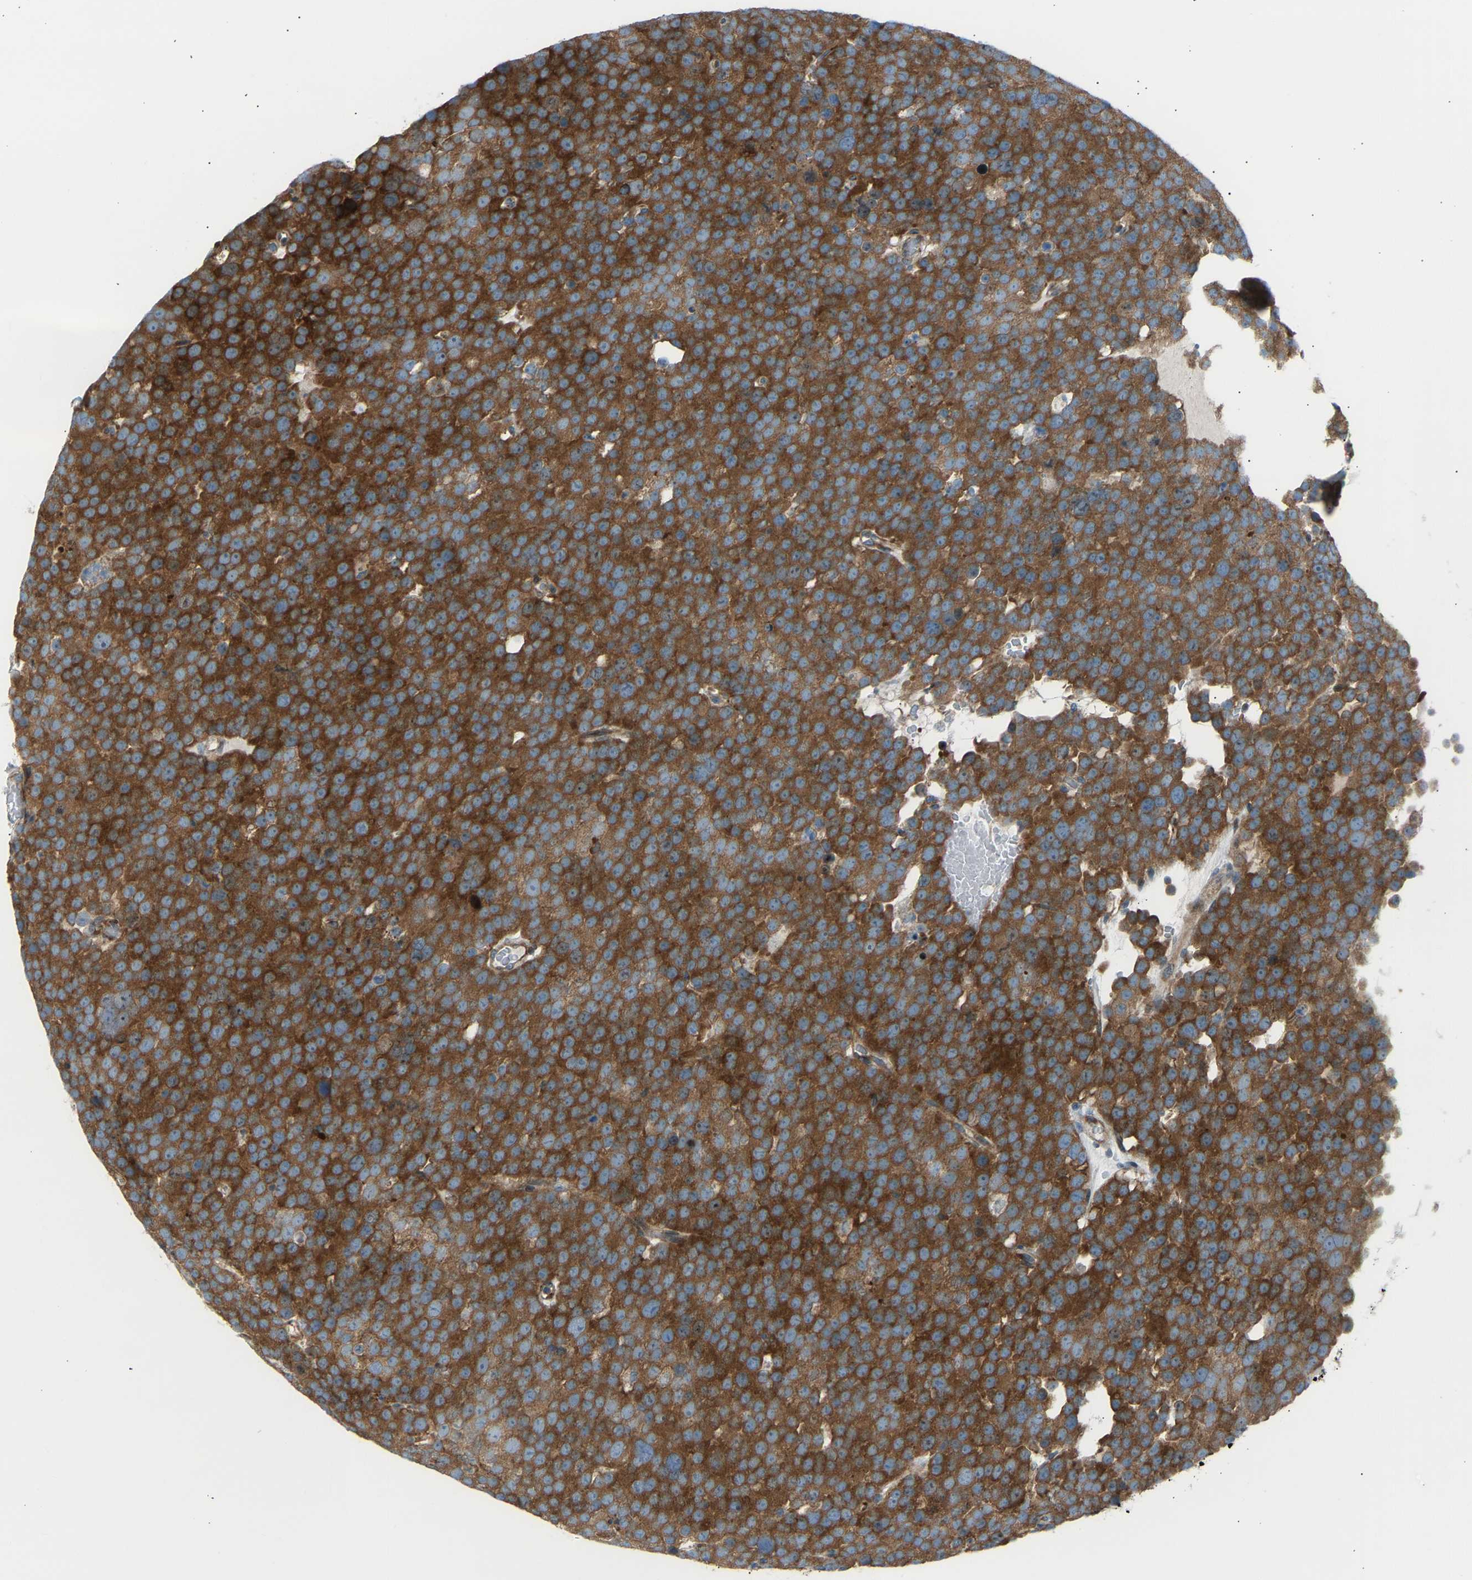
{"staining": {"intensity": "strong", "quantity": ">75%", "location": "cytoplasmic/membranous"}, "tissue": "testis cancer", "cell_type": "Tumor cells", "image_type": "cancer", "snomed": [{"axis": "morphology", "description": "Seminoma, NOS"}, {"axis": "topography", "description": "Testis"}], "caption": "Tumor cells exhibit high levels of strong cytoplasmic/membranous positivity in about >75% of cells in testis cancer.", "gene": "VPS41", "patient": {"sex": "male", "age": 71}}